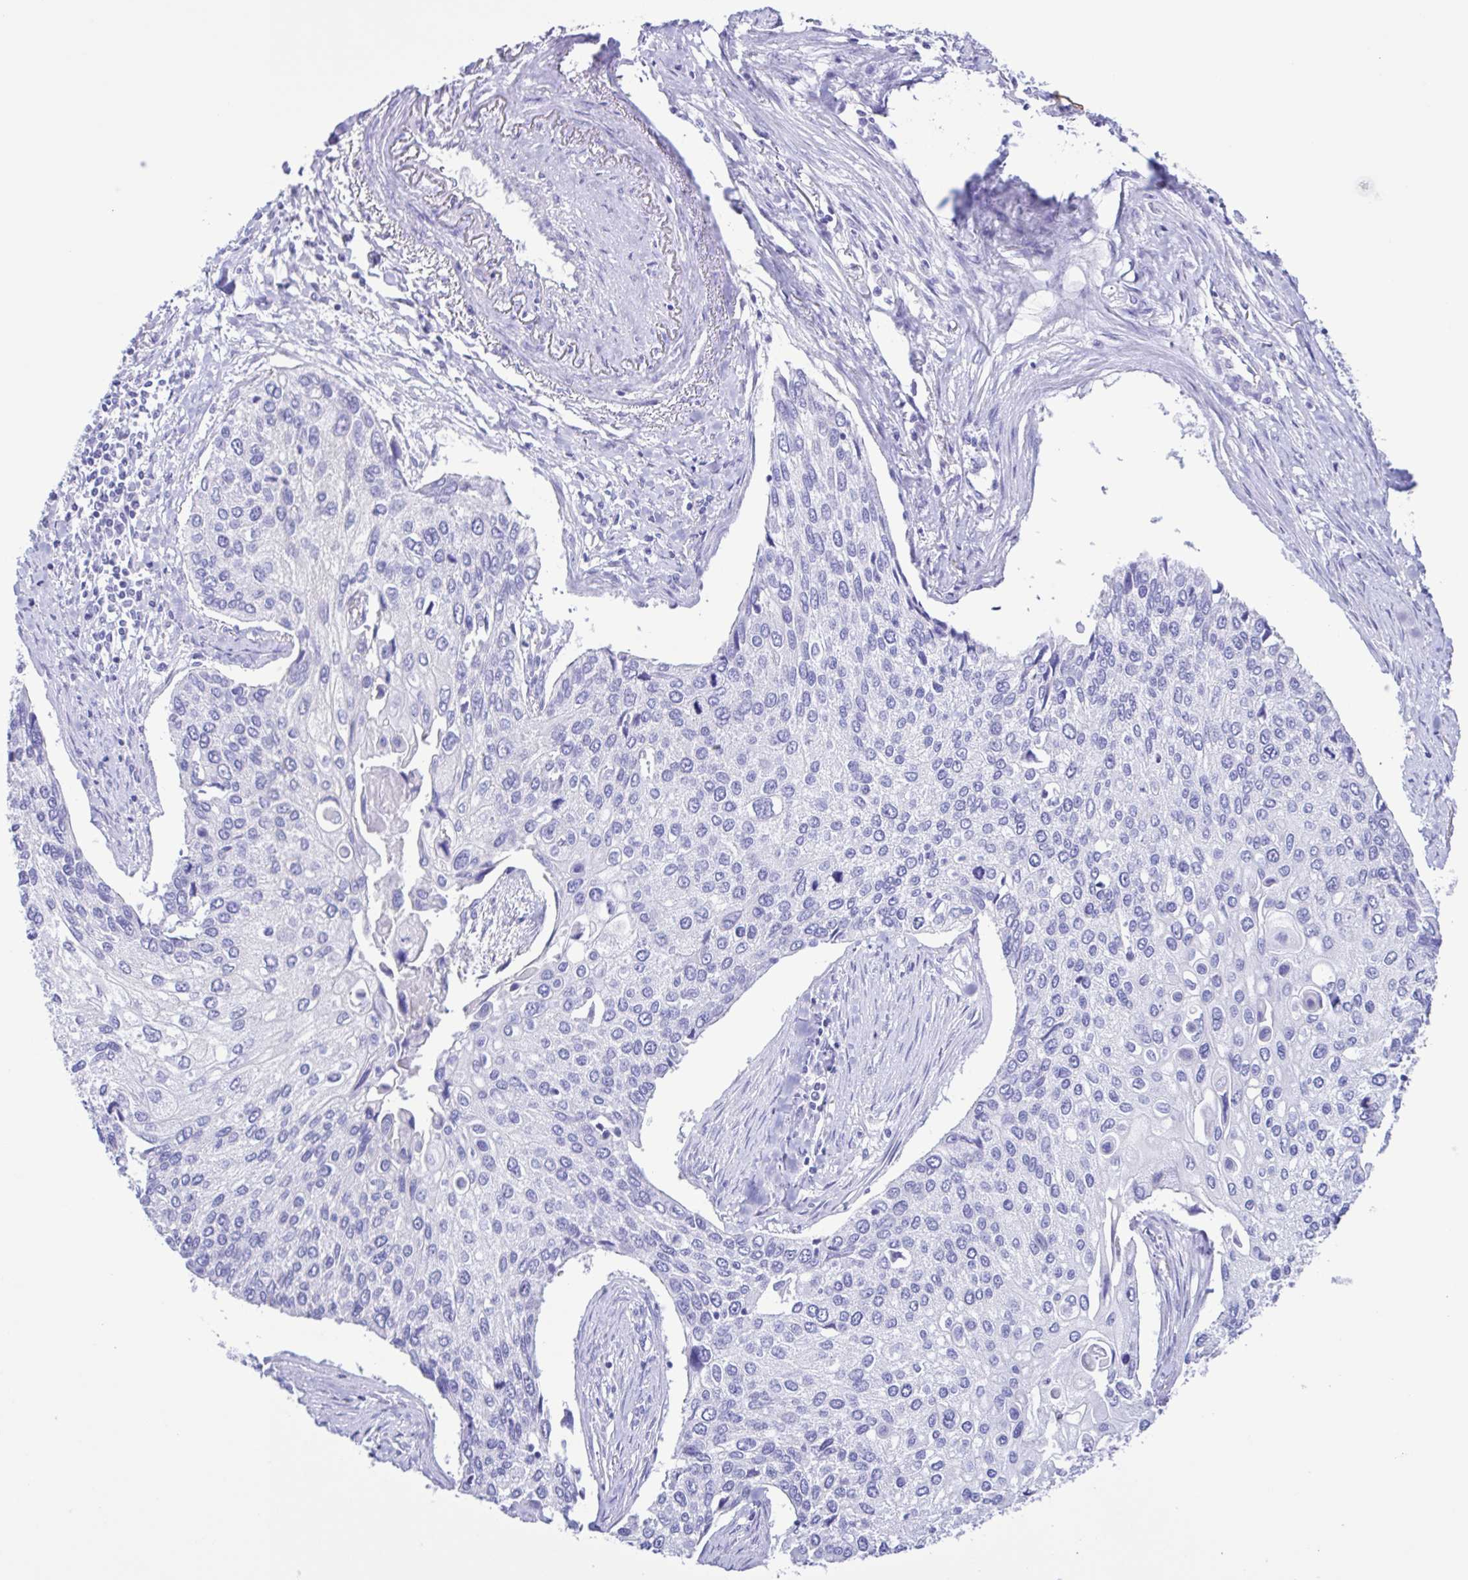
{"staining": {"intensity": "negative", "quantity": "none", "location": "none"}, "tissue": "lung cancer", "cell_type": "Tumor cells", "image_type": "cancer", "snomed": [{"axis": "morphology", "description": "Squamous cell carcinoma, NOS"}, {"axis": "morphology", "description": "Squamous cell carcinoma, metastatic, NOS"}, {"axis": "topography", "description": "Lung"}], "caption": "IHC image of human lung cancer (squamous cell carcinoma) stained for a protein (brown), which demonstrates no expression in tumor cells.", "gene": "CYP11A1", "patient": {"sex": "male", "age": 63}}